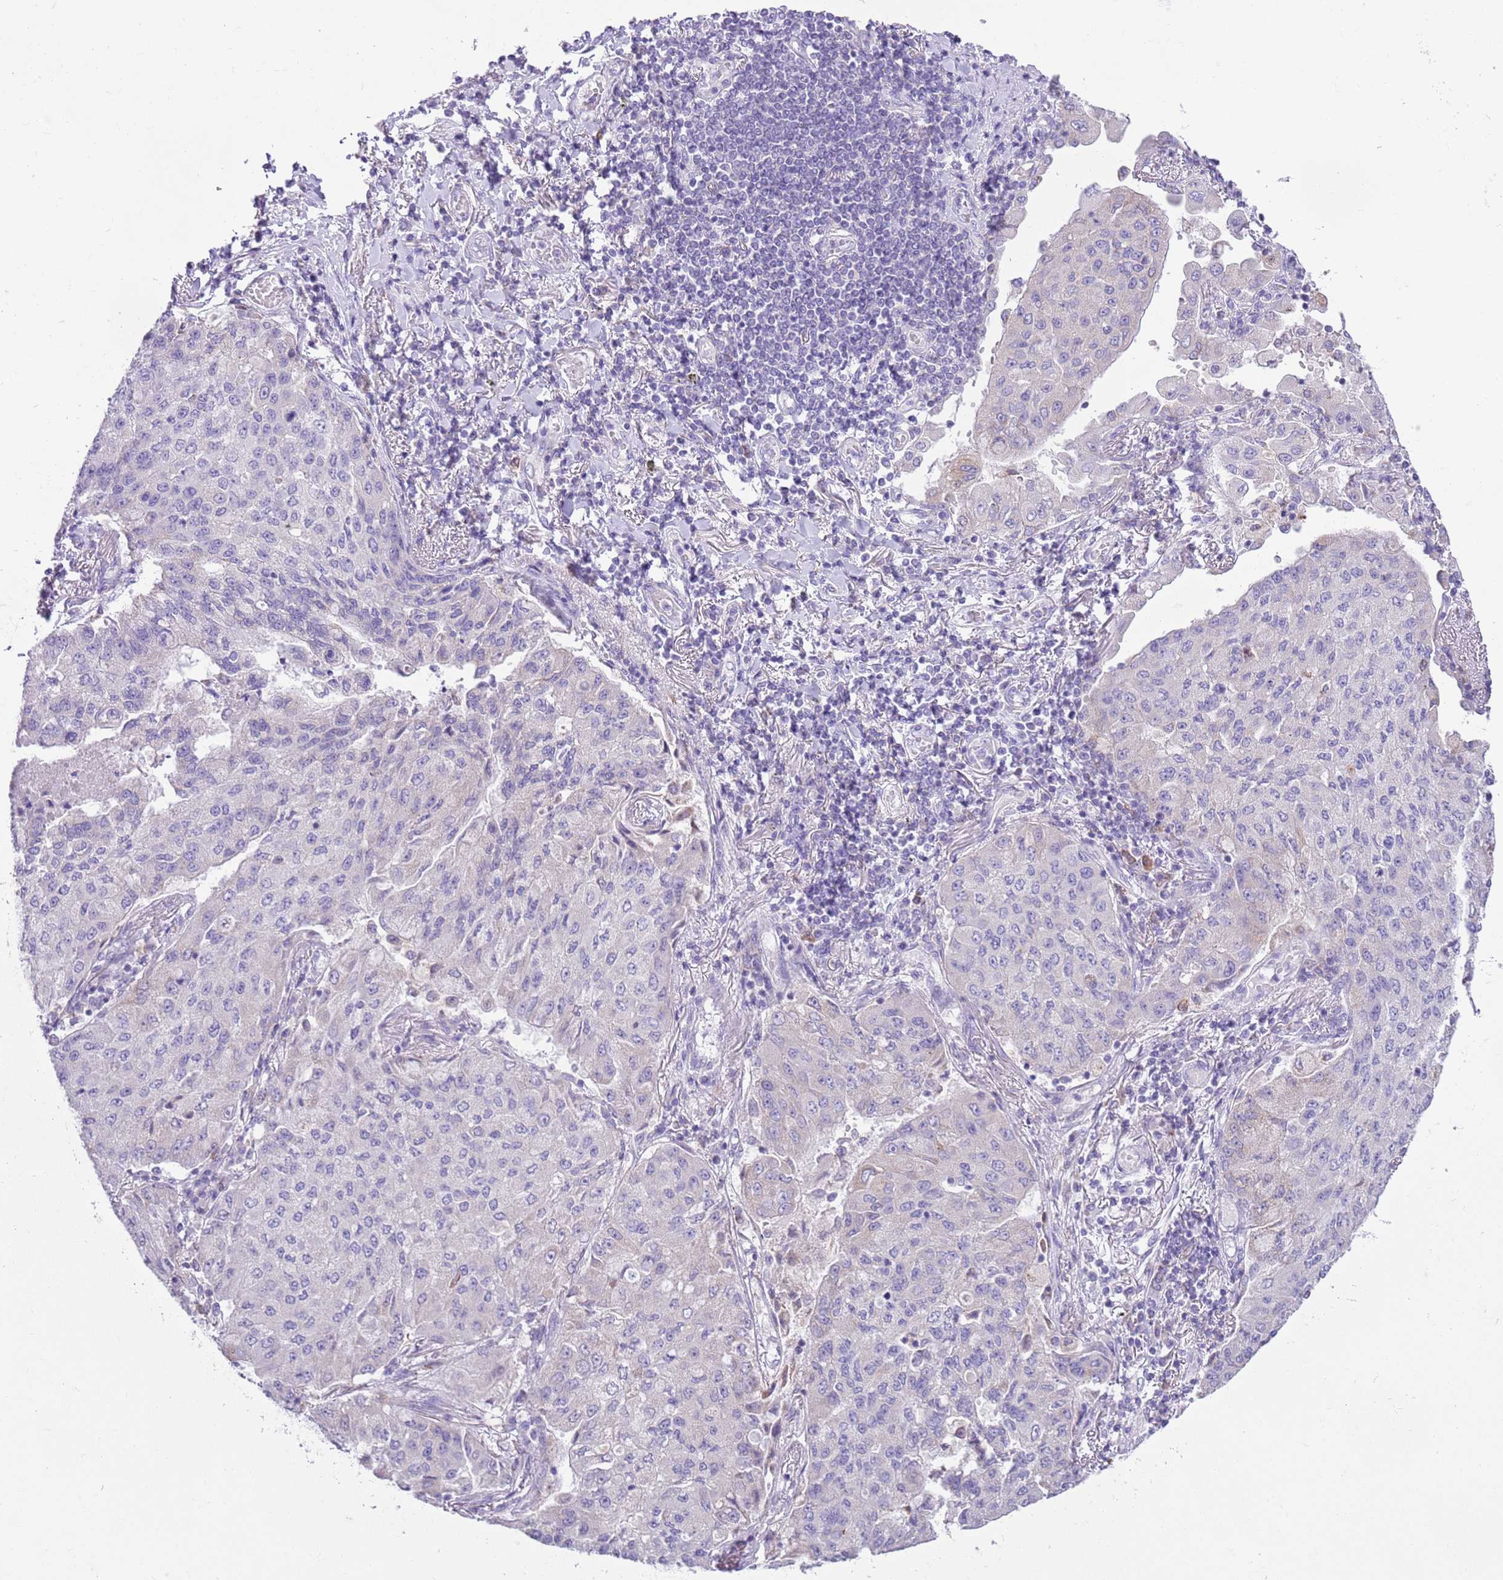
{"staining": {"intensity": "negative", "quantity": "none", "location": "none"}, "tissue": "lung cancer", "cell_type": "Tumor cells", "image_type": "cancer", "snomed": [{"axis": "morphology", "description": "Squamous cell carcinoma, NOS"}, {"axis": "topography", "description": "Lung"}], "caption": "This is an immunohistochemistry (IHC) micrograph of human lung squamous cell carcinoma. There is no expression in tumor cells.", "gene": "ZNF697", "patient": {"sex": "male", "age": 74}}